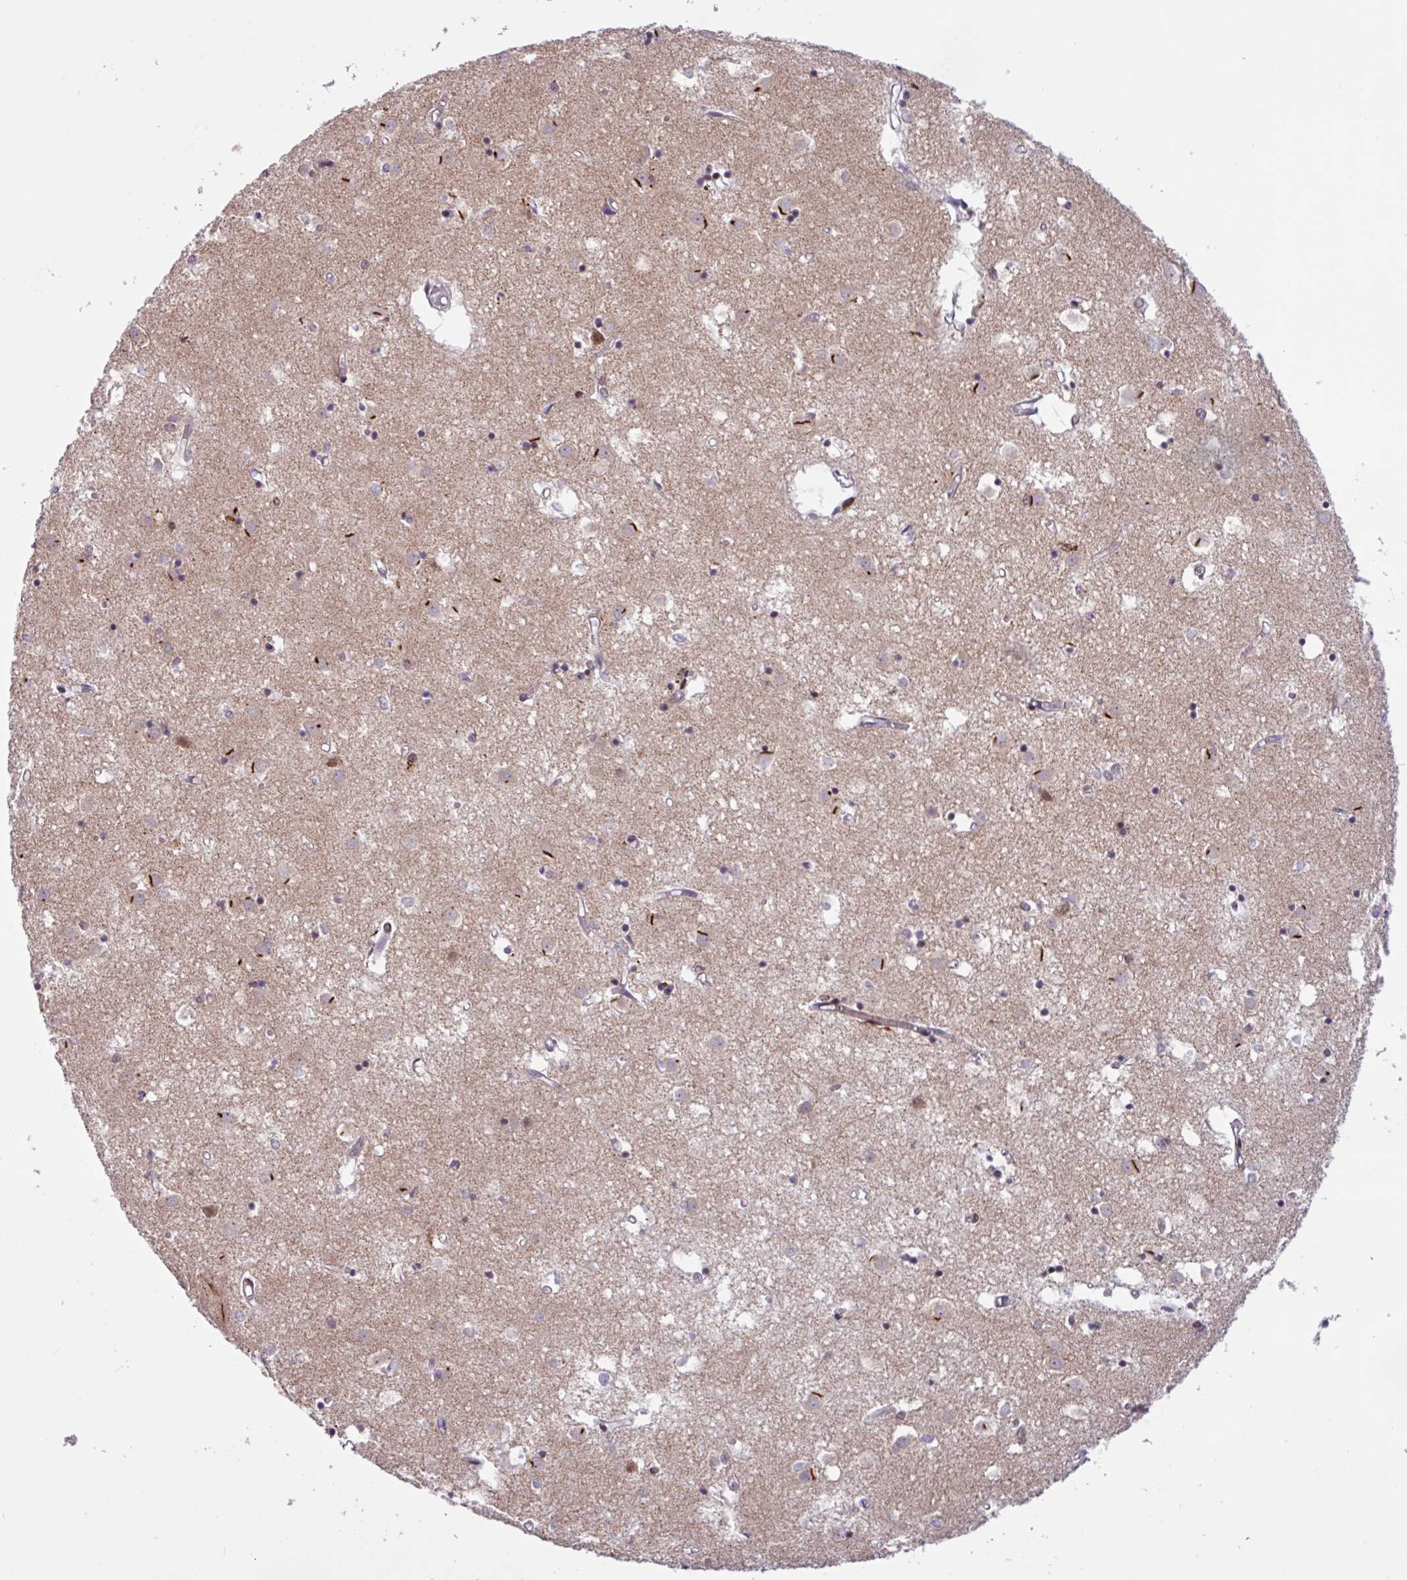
{"staining": {"intensity": "weak", "quantity": "25%-75%", "location": "nuclear"}, "tissue": "caudate", "cell_type": "Glial cells", "image_type": "normal", "snomed": [{"axis": "morphology", "description": "Normal tissue, NOS"}, {"axis": "topography", "description": "Lateral ventricle wall"}], "caption": "DAB immunohistochemical staining of unremarkable caudate displays weak nuclear protein positivity in about 25%-75% of glial cells. The protein of interest is shown in brown color, while the nuclei are stained blue.", "gene": "BRD3", "patient": {"sex": "male", "age": 70}}